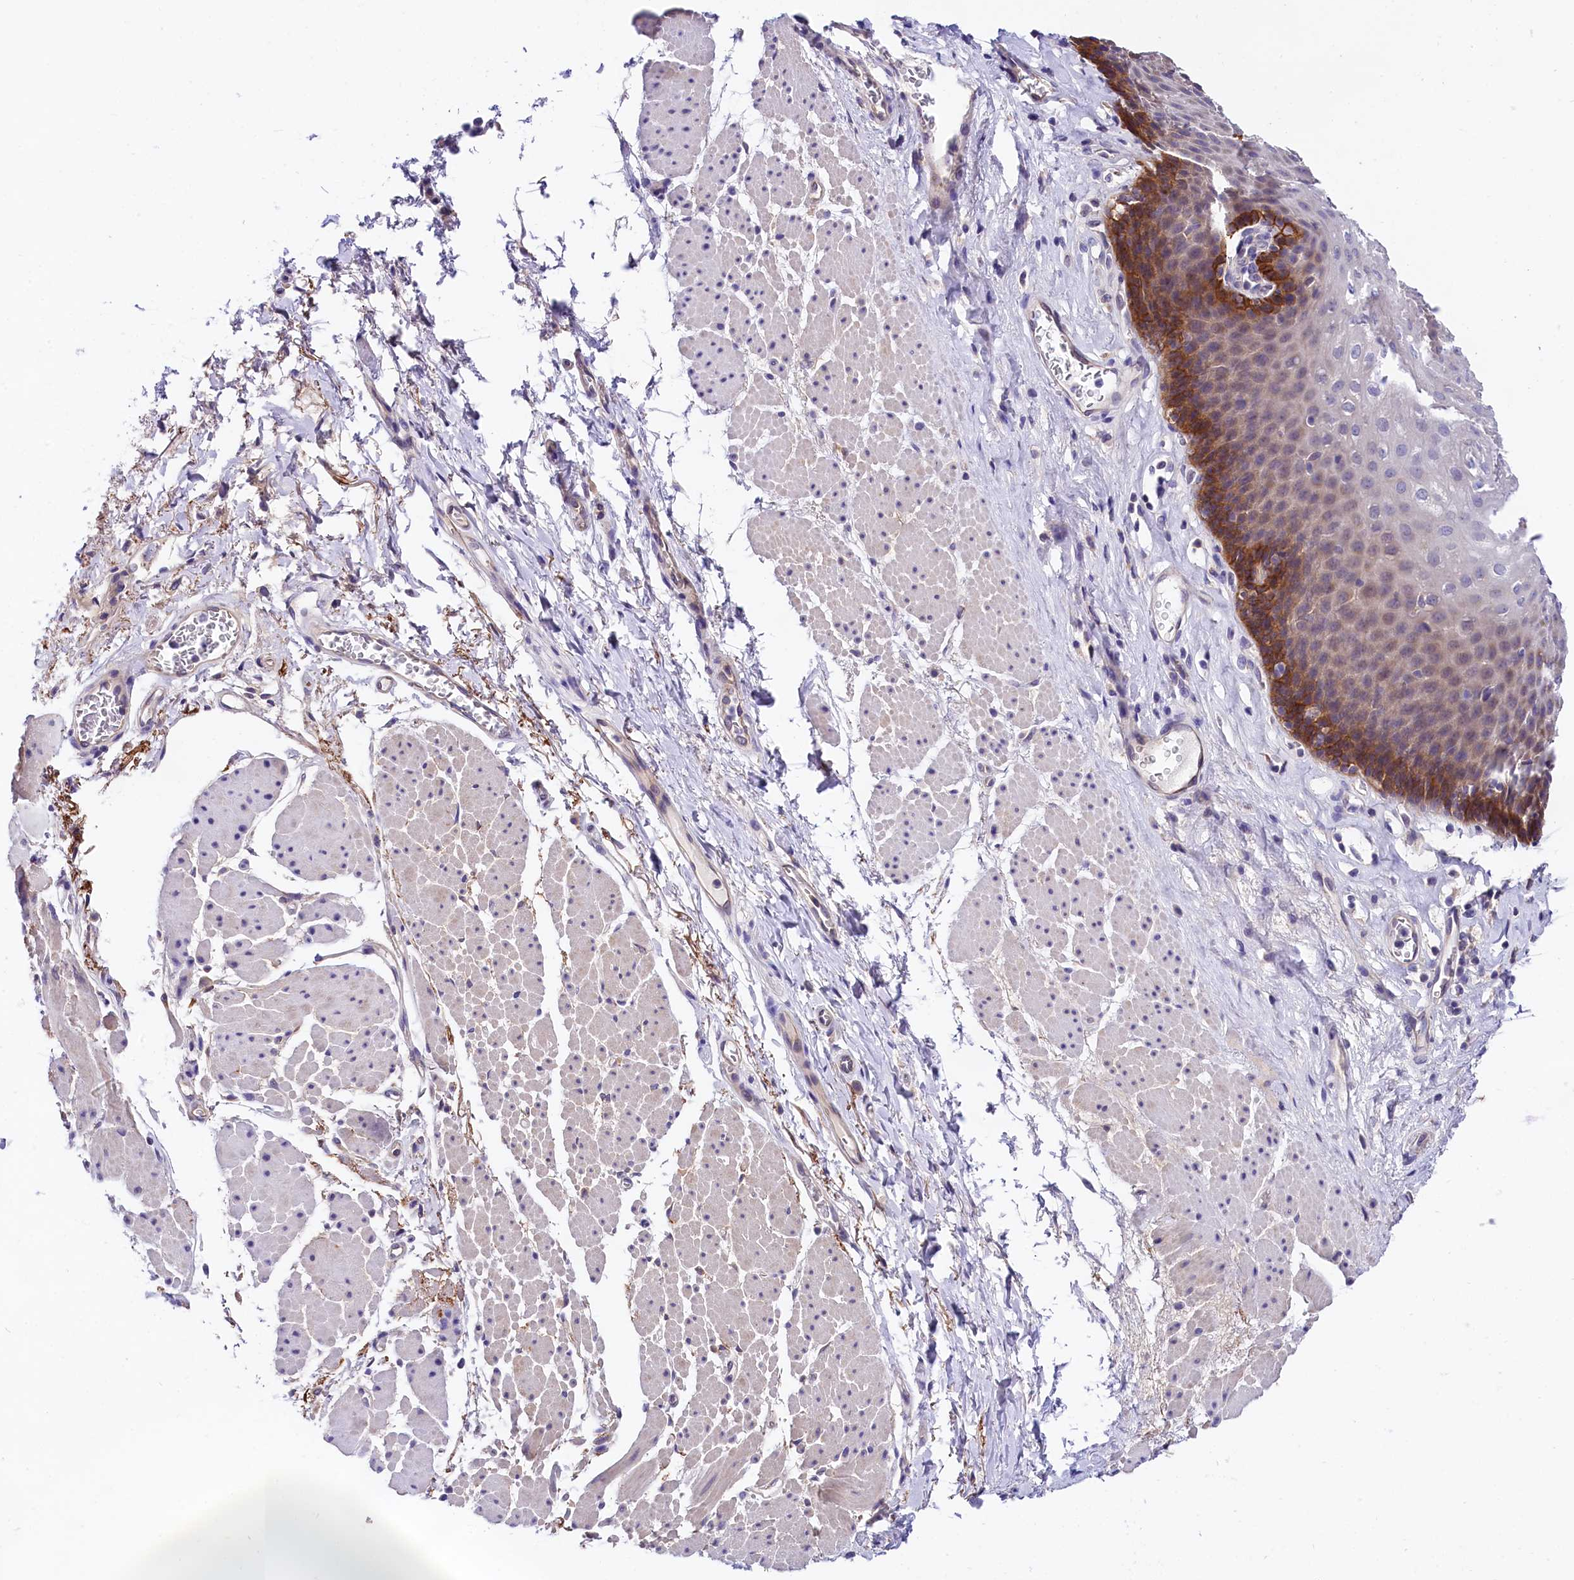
{"staining": {"intensity": "strong", "quantity": "25%-75%", "location": "cytoplasmic/membranous"}, "tissue": "esophagus", "cell_type": "Squamous epithelial cells", "image_type": "normal", "snomed": [{"axis": "morphology", "description": "Normal tissue, NOS"}, {"axis": "topography", "description": "Esophagus"}], "caption": "Immunohistochemistry (IHC) of benign human esophagus reveals high levels of strong cytoplasmic/membranous staining in about 25%-75% of squamous epithelial cells.", "gene": "OAS3", "patient": {"sex": "female", "age": 66}}